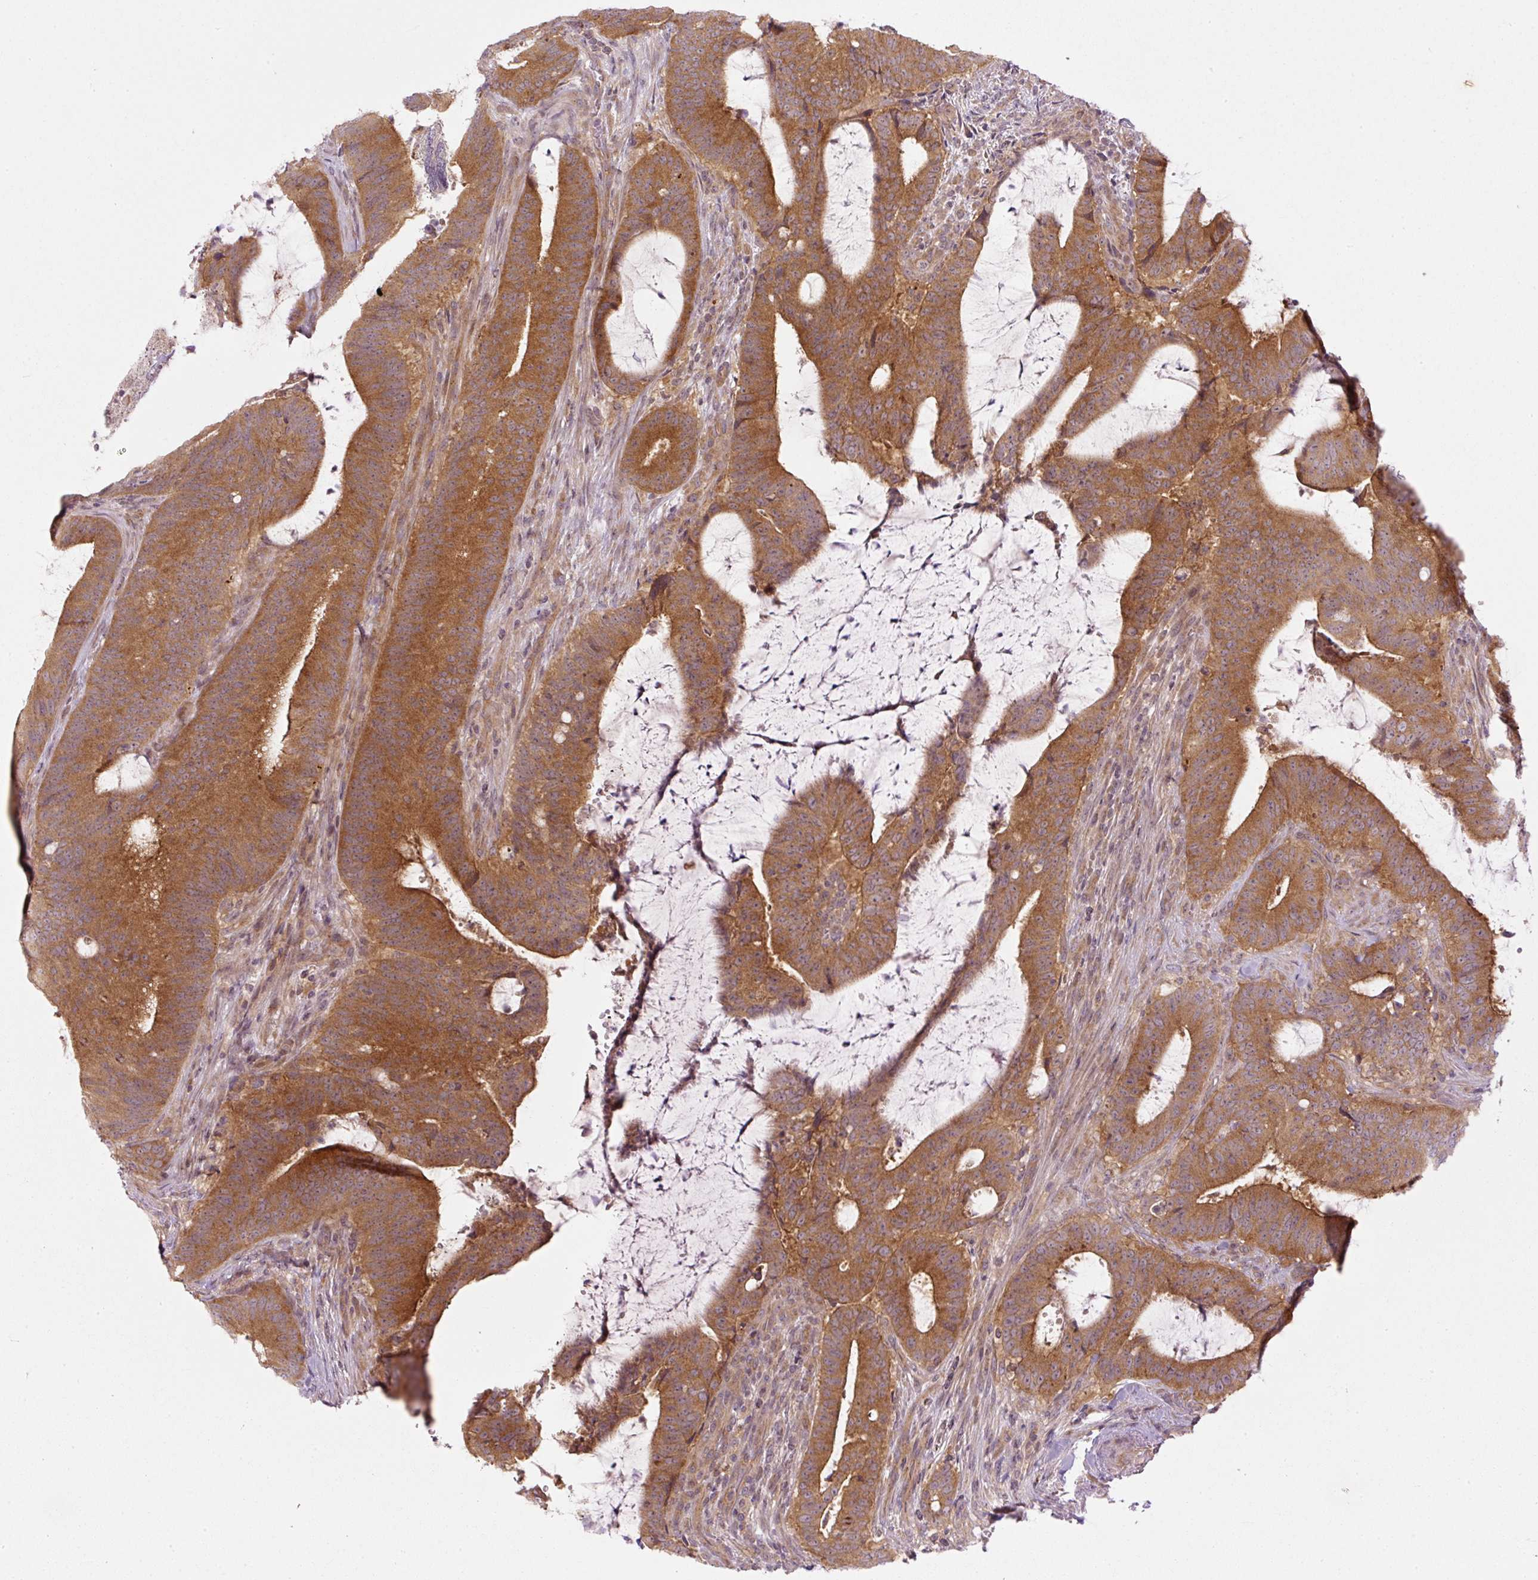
{"staining": {"intensity": "moderate", "quantity": ">75%", "location": "cytoplasmic/membranous"}, "tissue": "colorectal cancer", "cell_type": "Tumor cells", "image_type": "cancer", "snomed": [{"axis": "morphology", "description": "Adenocarcinoma, NOS"}, {"axis": "topography", "description": "Colon"}], "caption": "A brown stain highlights moderate cytoplasmic/membranous staining of a protein in adenocarcinoma (colorectal) tumor cells.", "gene": "MZT2B", "patient": {"sex": "female", "age": 43}}